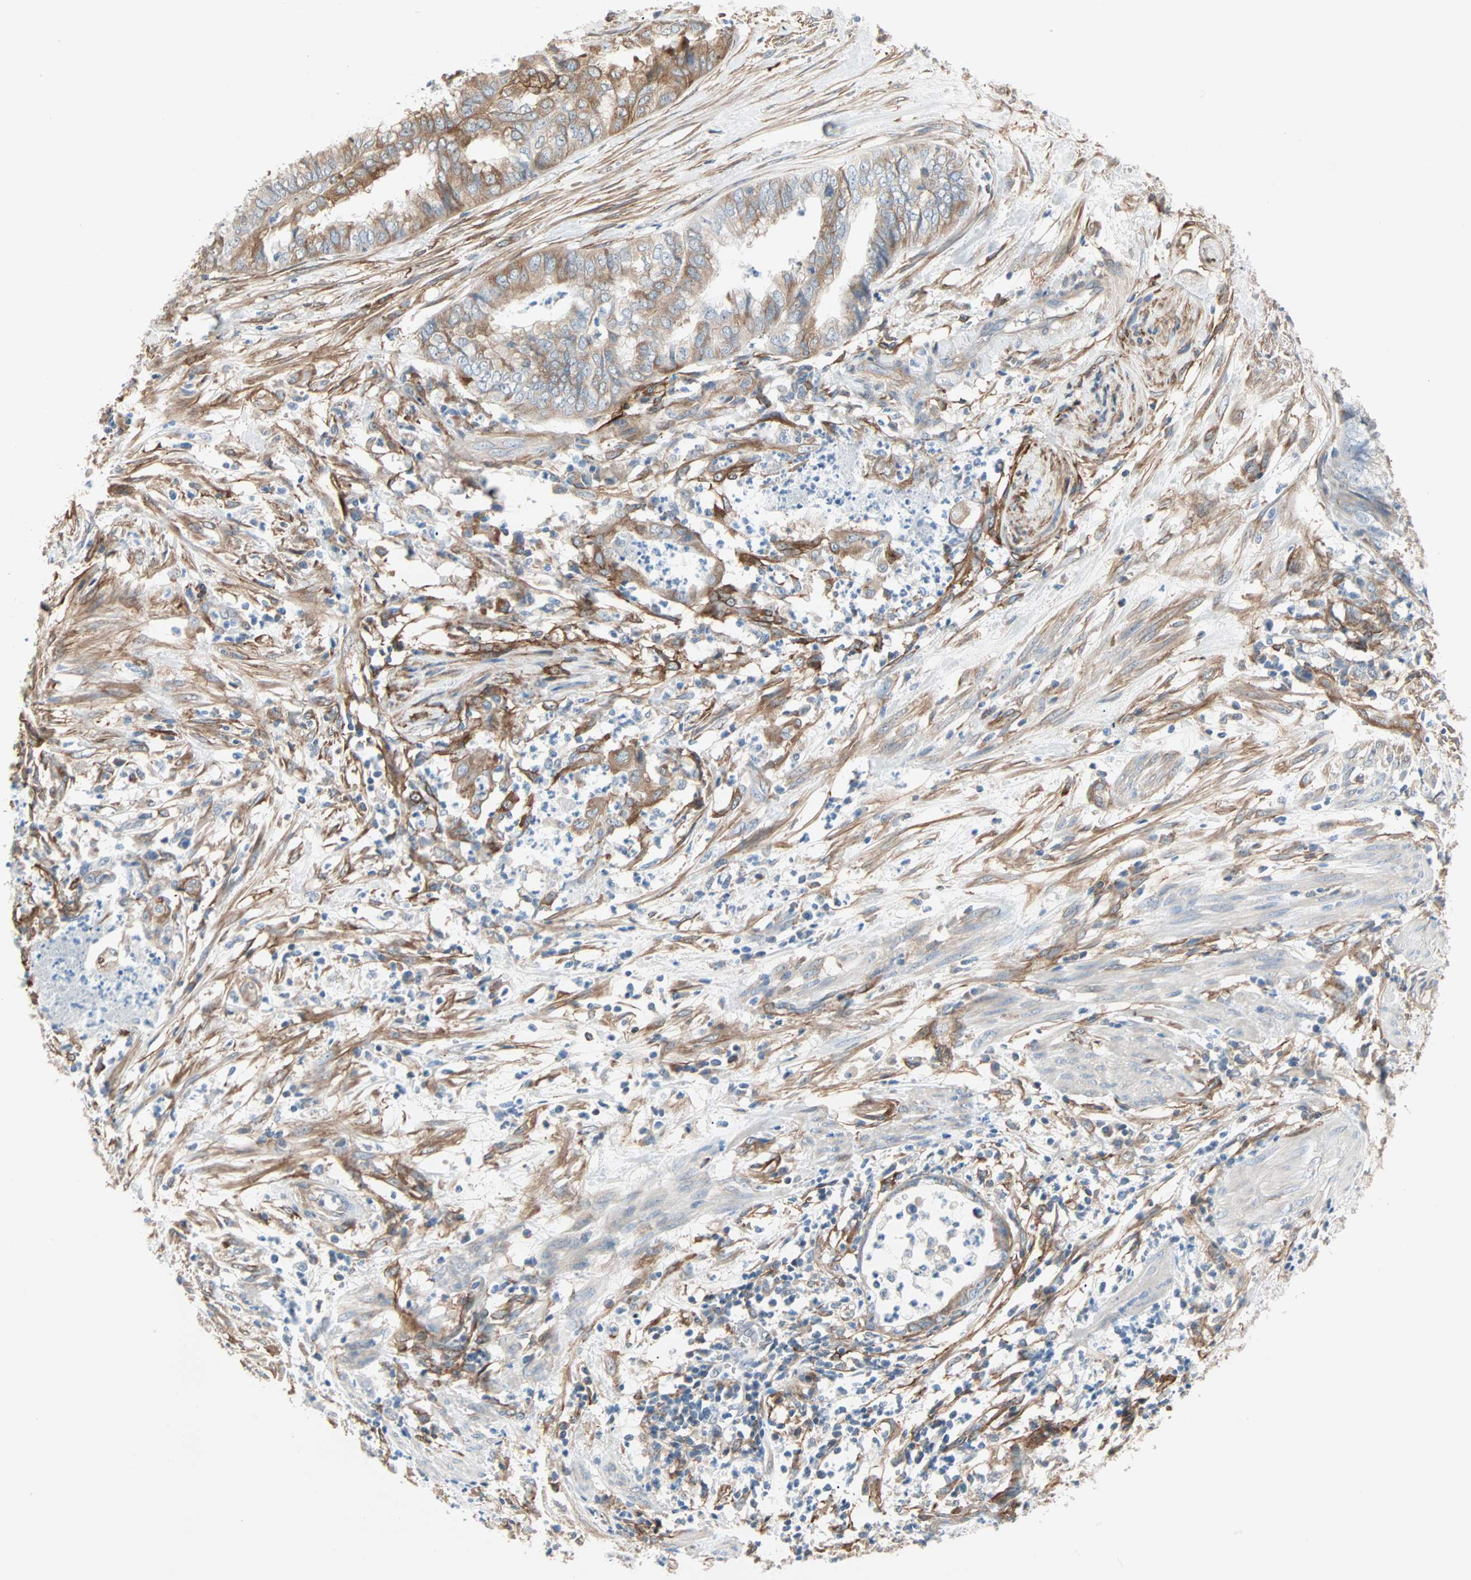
{"staining": {"intensity": "moderate", "quantity": ">75%", "location": "cytoplasmic/membranous"}, "tissue": "endometrial cancer", "cell_type": "Tumor cells", "image_type": "cancer", "snomed": [{"axis": "morphology", "description": "Necrosis, NOS"}, {"axis": "morphology", "description": "Adenocarcinoma, NOS"}, {"axis": "topography", "description": "Endometrium"}], "caption": "Approximately >75% of tumor cells in human endometrial cancer (adenocarcinoma) display moderate cytoplasmic/membranous protein positivity as visualized by brown immunohistochemical staining.", "gene": "EPB41L2", "patient": {"sex": "female", "age": 79}}